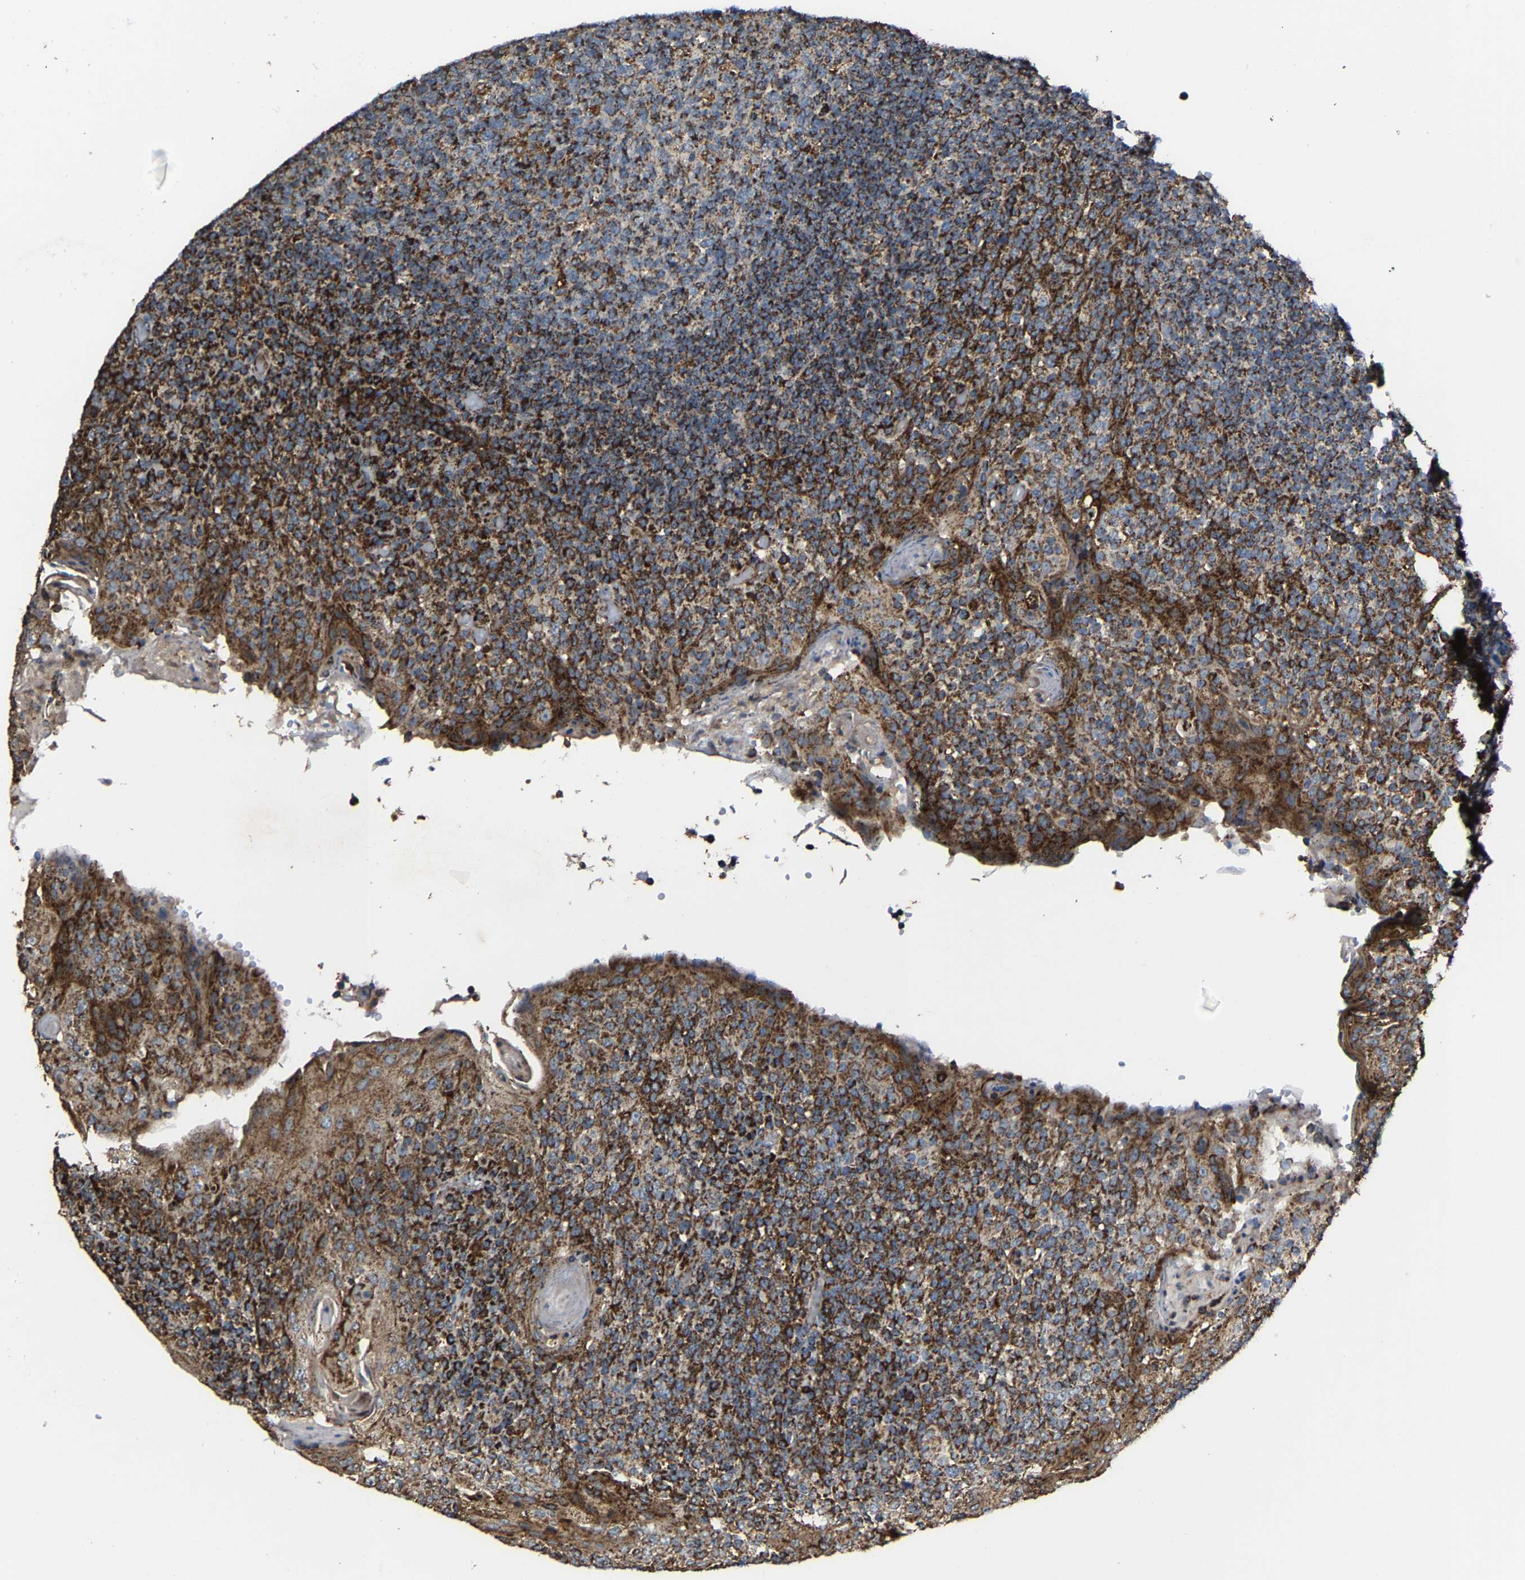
{"staining": {"intensity": "strong", "quantity": "25%-75%", "location": "cytoplasmic/membranous"}, "tissue": "tonsil", "cell_type": "Germinal center cells", "image_type": "normal", "snomed": [{"axis": "morphology", "description": "Normal tissue, NOS"}, {"axis": "topography", "description": "Tonsil"}], "caption": "An image of tonsil stained for a protein displays strong cytoplasmic/membranous brown staining in germinal center cells. The staining was performed using DAB, with brown indicating positive protein expression. Nuclei are stained blue with hematoxylin.", "gene": "NDUFV3", "patient": {"sex": "female", "age": 19}}